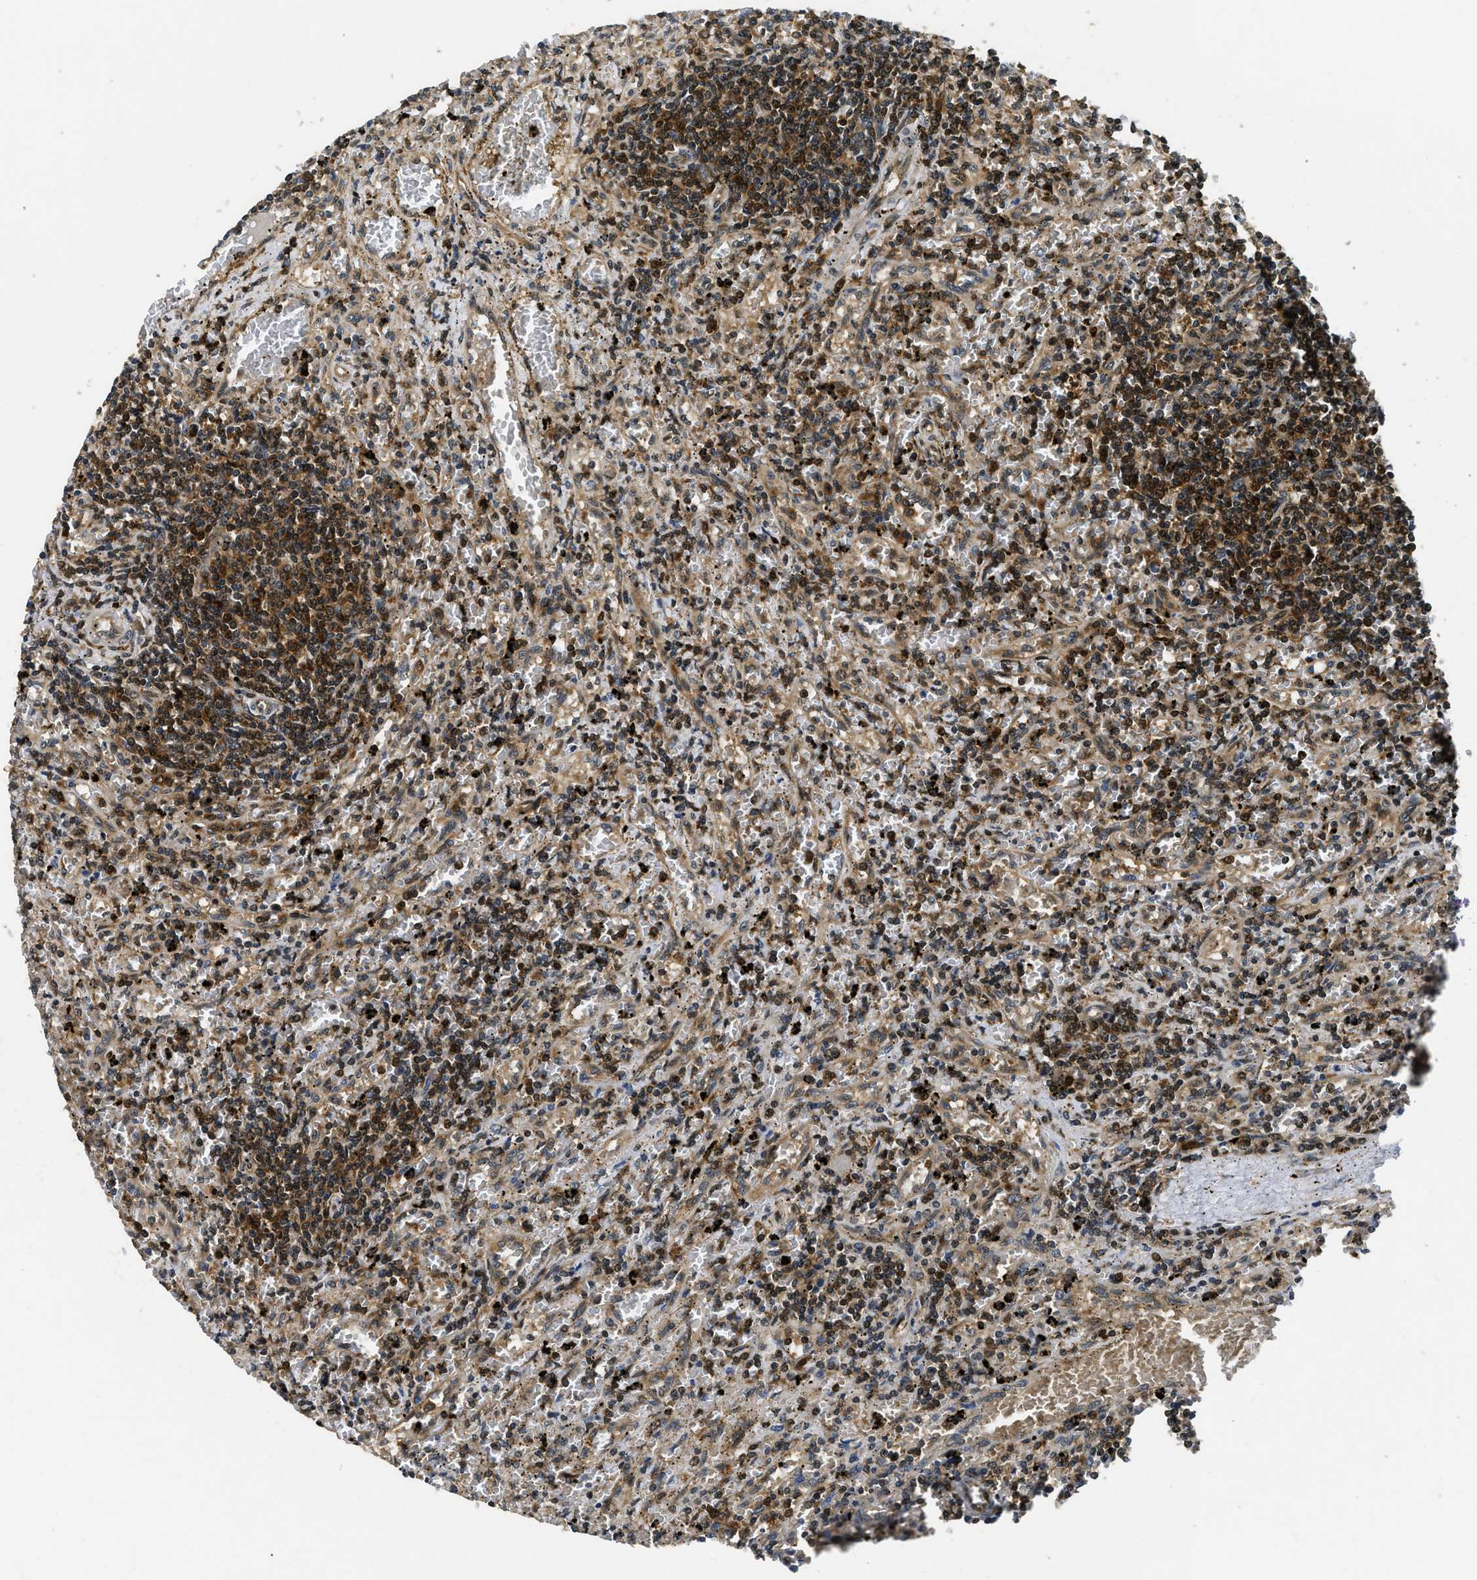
{"staining": {"intensity": "strong", "quantity": "25%-75%", "location": "cytoplasmic/membranous,nuclear"}, "tissue": "lymphoma", "cell_type": "Tumor cells", "image_type": "cancer", "snomed": [{"axis": "morphology", "description": "Malignant lymphoma, non-Hodgkin's type, Low grade"}, {"axis": "topography", "description": "Spleen"}], "caption": "This micrograph displays malignant lymphoma, non-Hodgkin's type (low-grade) stained with immunohistochemistry (IHC) to label a protein in brown. The cytoplasmic/membranous and nuclear of tumor cells show strong positivity for the protein. Nuclei are counter-stained blue.", "gene": "ADSL", "patient": {"sex": "male", "age": 76}}